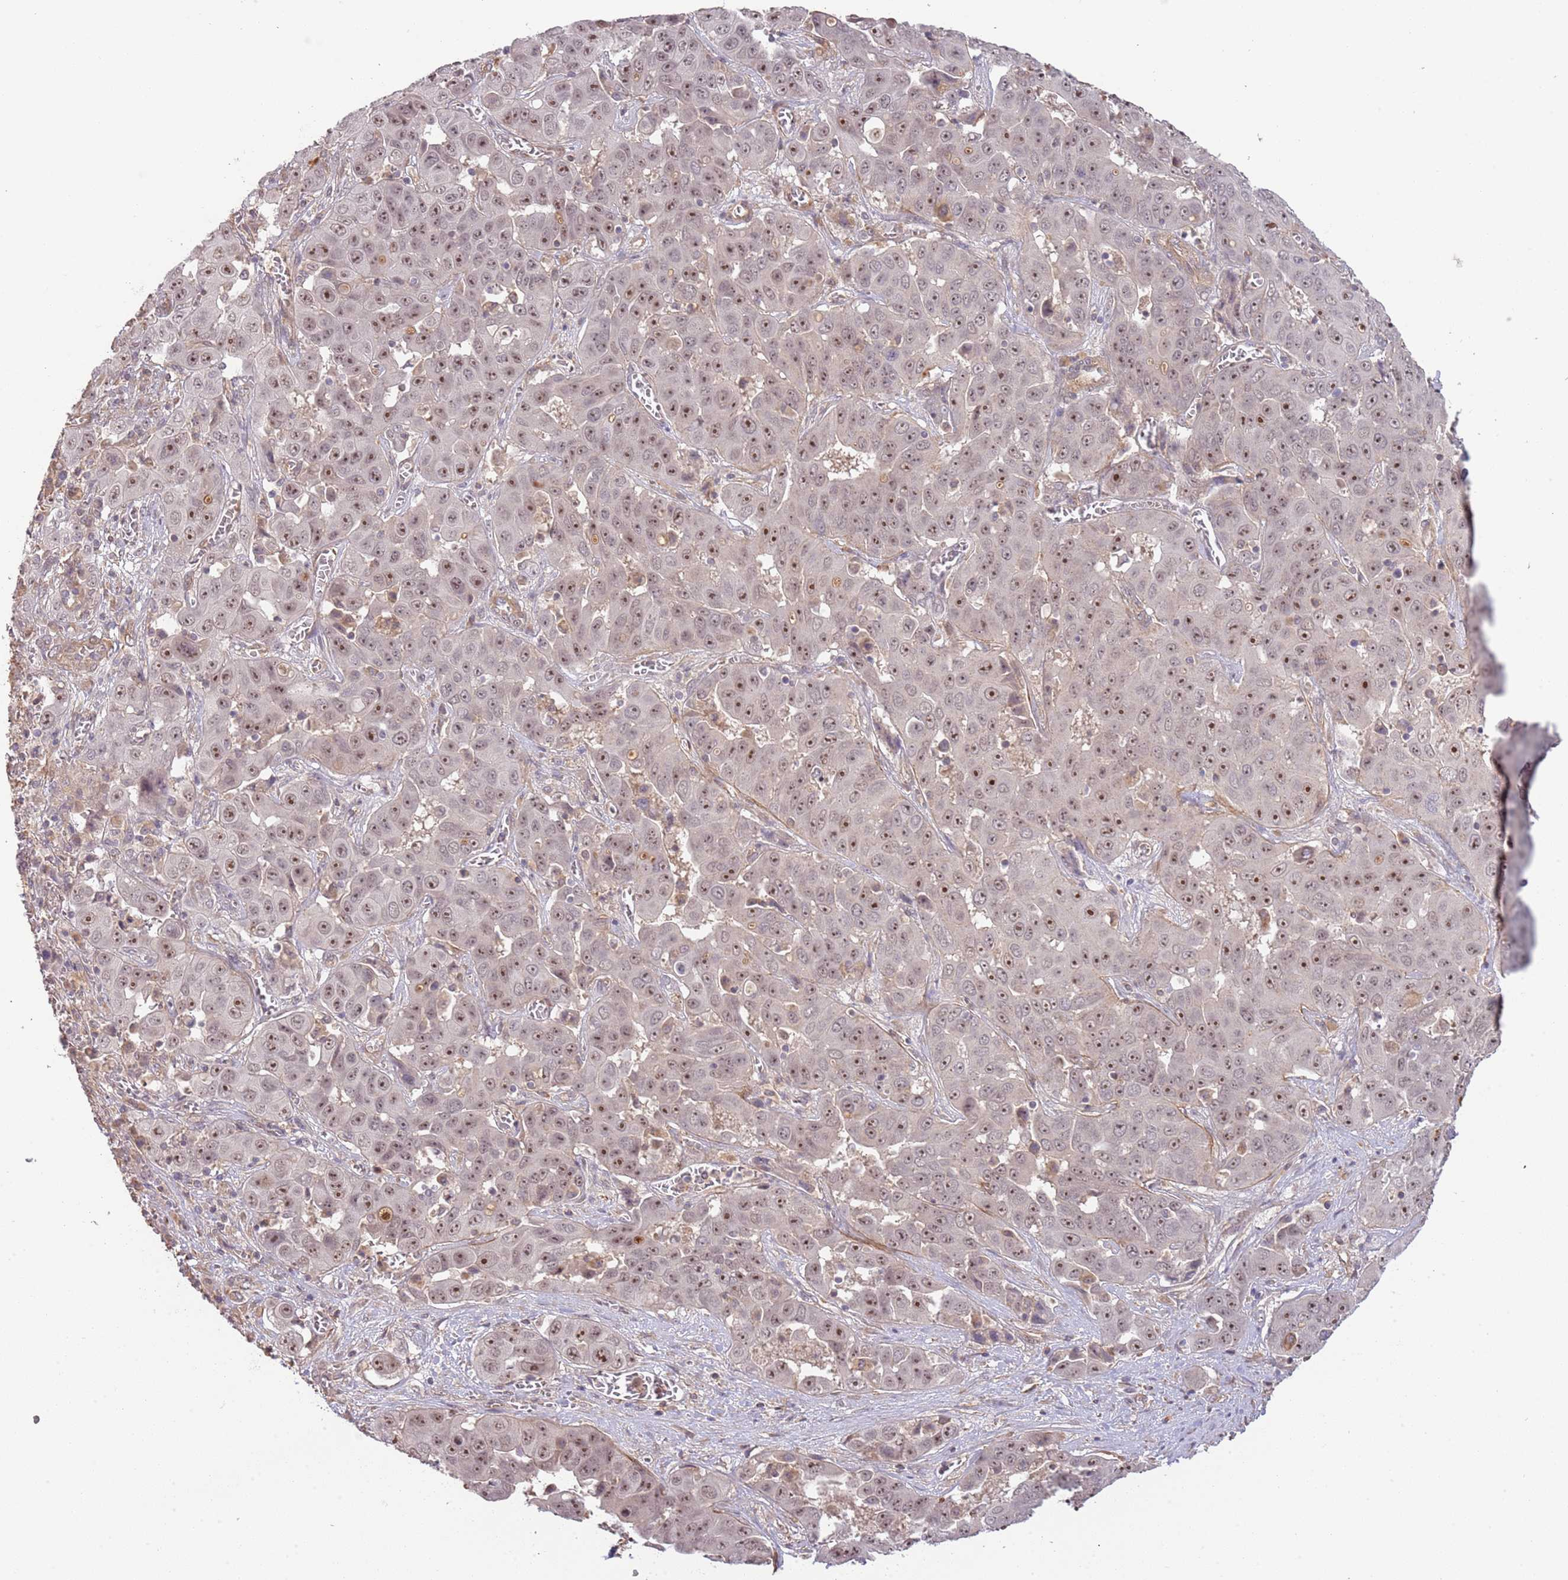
{"staining": {"intensity": "moderate", "quantity": ">75%", "location": "nuclear"}, "tissue": "liver cancer", "cell_type": "Tumor cells", "image_type": "cancer", "snomed": [{"axis": "morphology", "description": "Cholangiocarcinoma"}, {"axis": "topography", "description": "Liver"}], "caption": "Liver cancer tissue shows moderate nuclear expression in about >75% of tumor cells (Stains: DAB in brown, nuclei in blue, Microscopy: brightfield microscopy at high magnification).", "gene": "SURF2", "patient": {"sex": "female", "age": 52}}